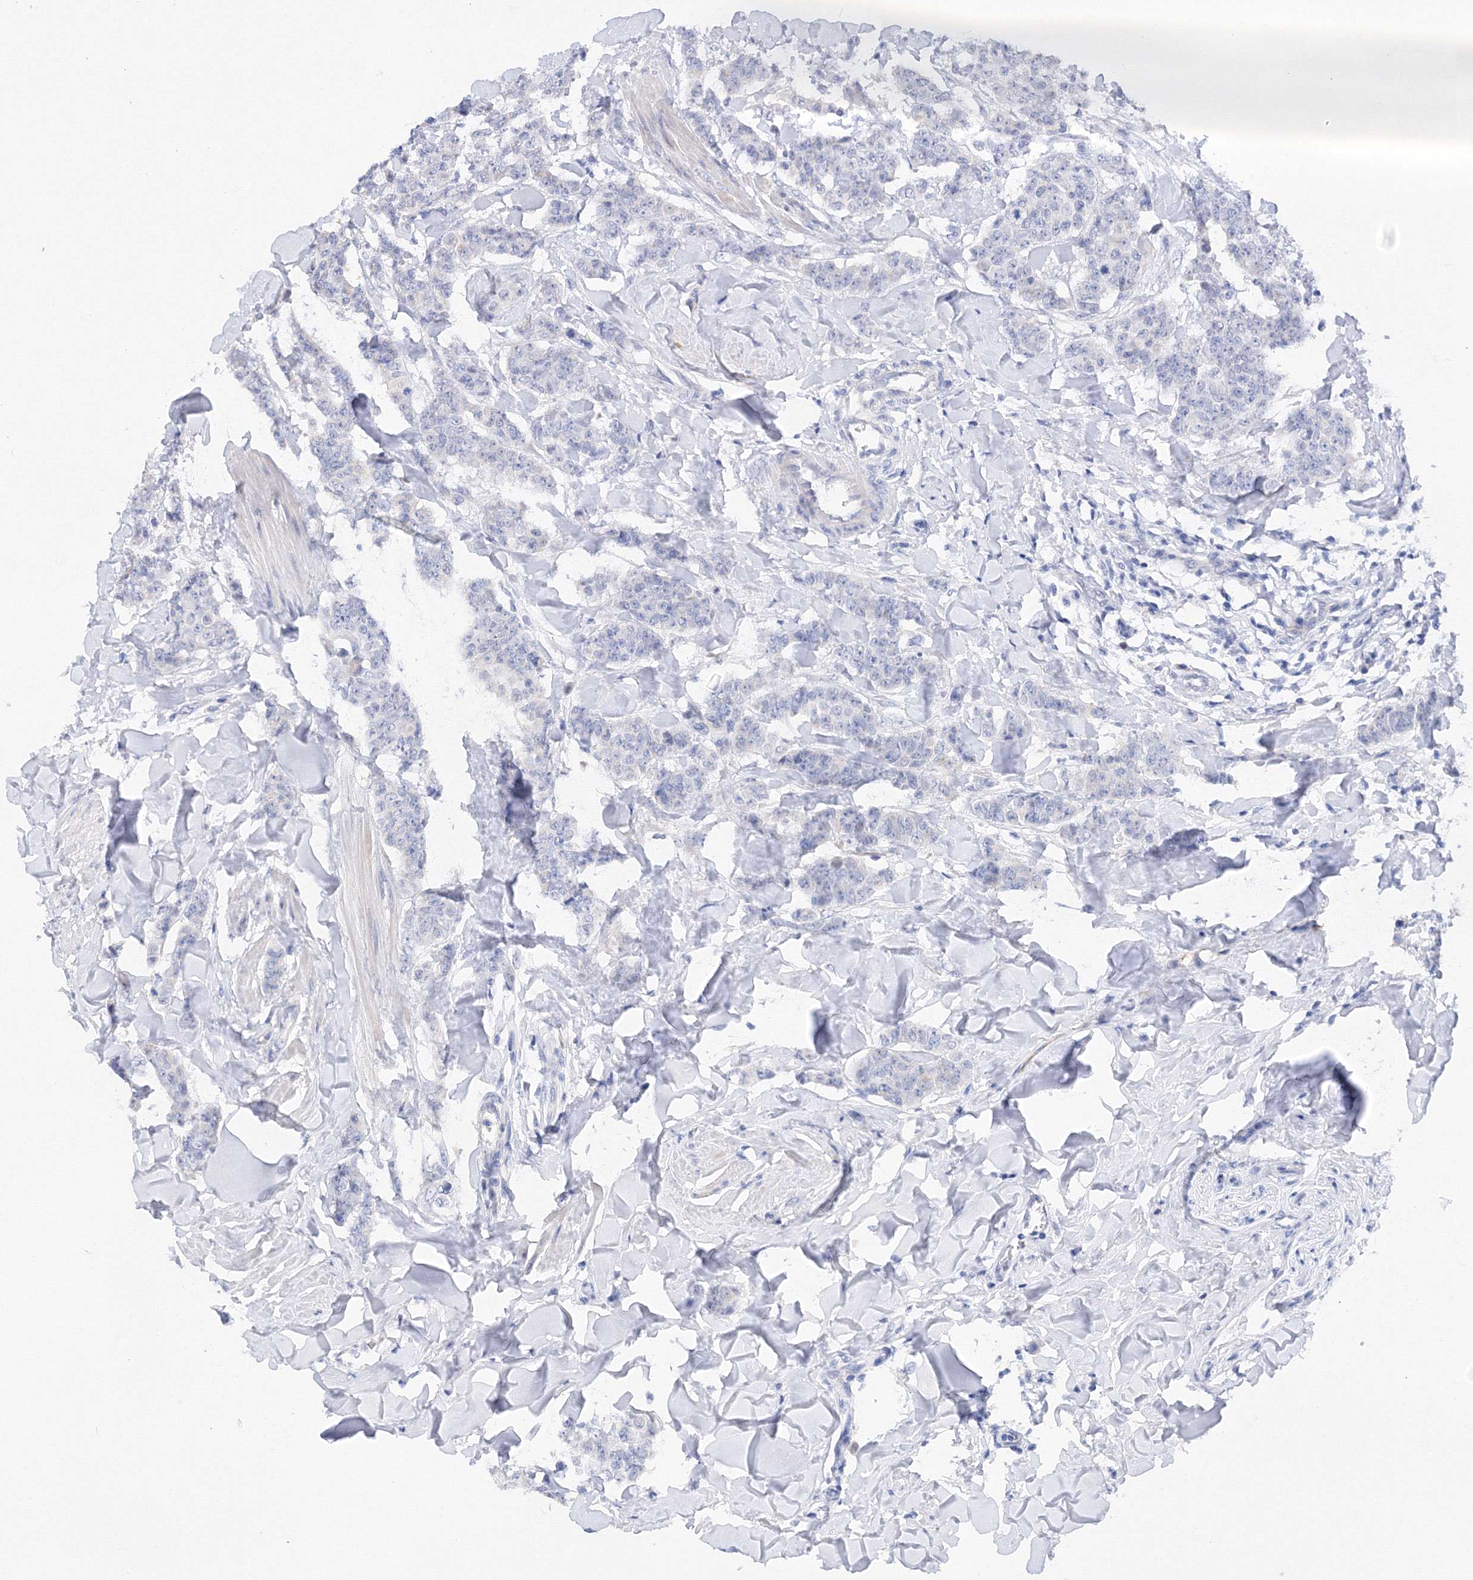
{"staining": {"intensity": "negative", "quantity": "none", "location": "none"}, "tissue": "breast cancer", "cell_type": "Tumor cells", "image_type": "cancer", "snomed": [{"axis": "morphology", "description": "Duct carcinoma"}, {"axis": "topography", "description": "Breast"}], "caption": "This histopathology image is of breast cancer (intraductal carcinoma) stained with immunohistochemistry (IHC) to label a protein in brown with the nuclei are counter-stained blue. There is no expression in tumor cells.", "gene": "TAMM41", "patient": {"sex": "female", "age": 40}}